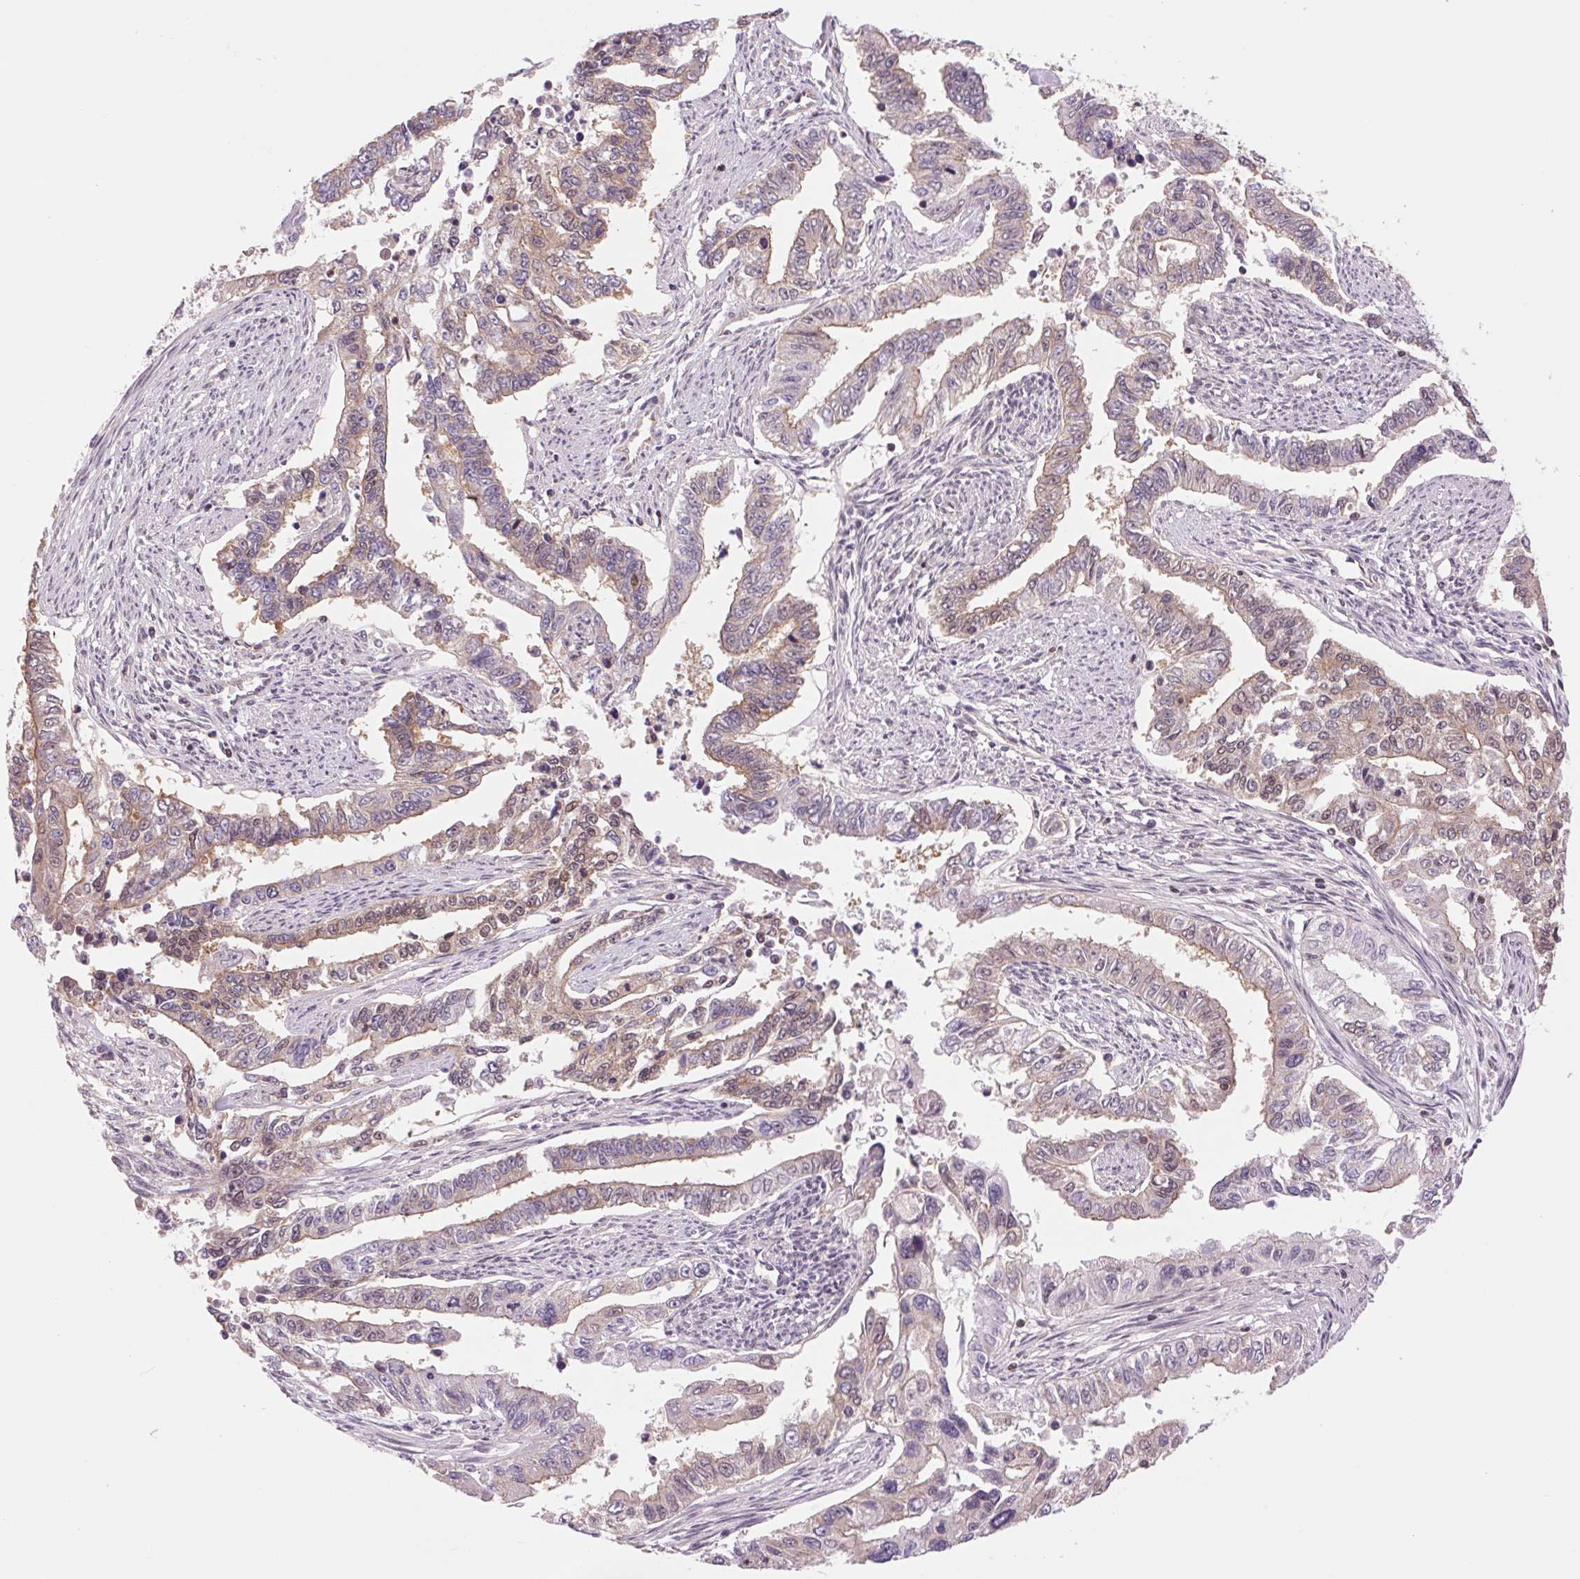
{"staining": {"intensity": "weak", "quantity": "<25%", "location": "cytoplasmic/membranous"}, "tissue": "endometrial cancer", "cell_type": "Tumor cells", "image_type": "cancer", "snomed": [{"axis": "morphology", "description": "Adenocarcinoma, NOS"}, {"axis": "topography", "description": "Uterus"}], "caption": "IHC micrograph of neoplastic tissue: adenocarcinoma (endometrial) stained with DAB exhibits no significant protein staining in tumor cells. The staining was performed using DAB (3,3'-diaminobenzidine) to visualize the protein expression in brown, while the nuclei were stained in blue with hematoxylin (Magnification: 20x).", "gene": "SH3RF2", "patient": {"sex": "female", "age": 59}}